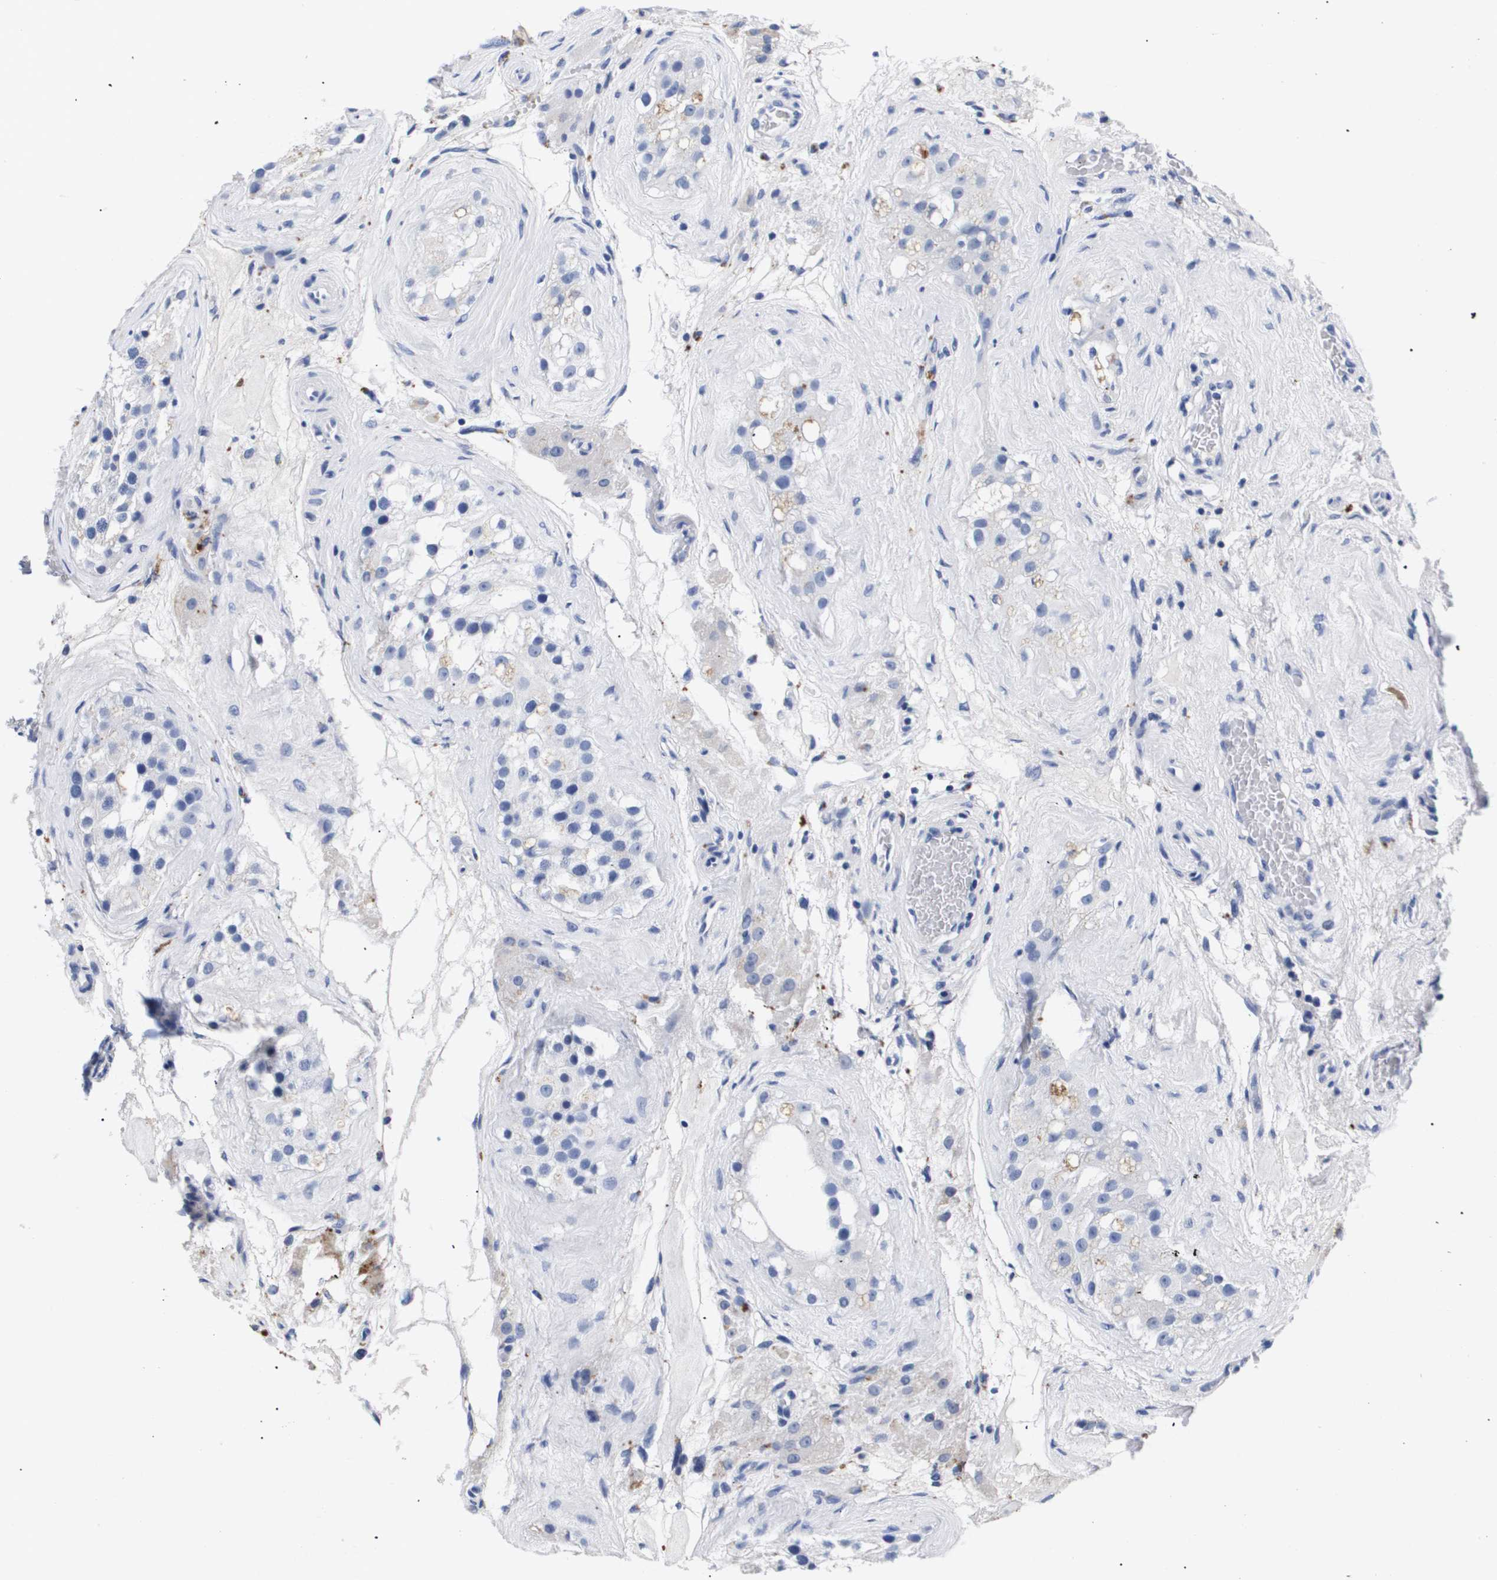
{"staining": {"intensity": "negative", "quantity": "none", "location": "none"}, "tissue": "testis", "cell_type": "Cells in seminiferous ducts", "image_type": "normal", "snomed": [{"axis": "morphology", "description": "Normal tissue, NOS"}, {"axis": "morphology", "description": "Seminoma, NOS"}, {"axis": "topography", "description": "Testis"}], "caption": "Human testis stained for a protein using IHC exhibits no positivity in cells in seminiferous ducts.", "gene": "ATP6V0A4", "patient": {"sex": "male", "age": 71}}